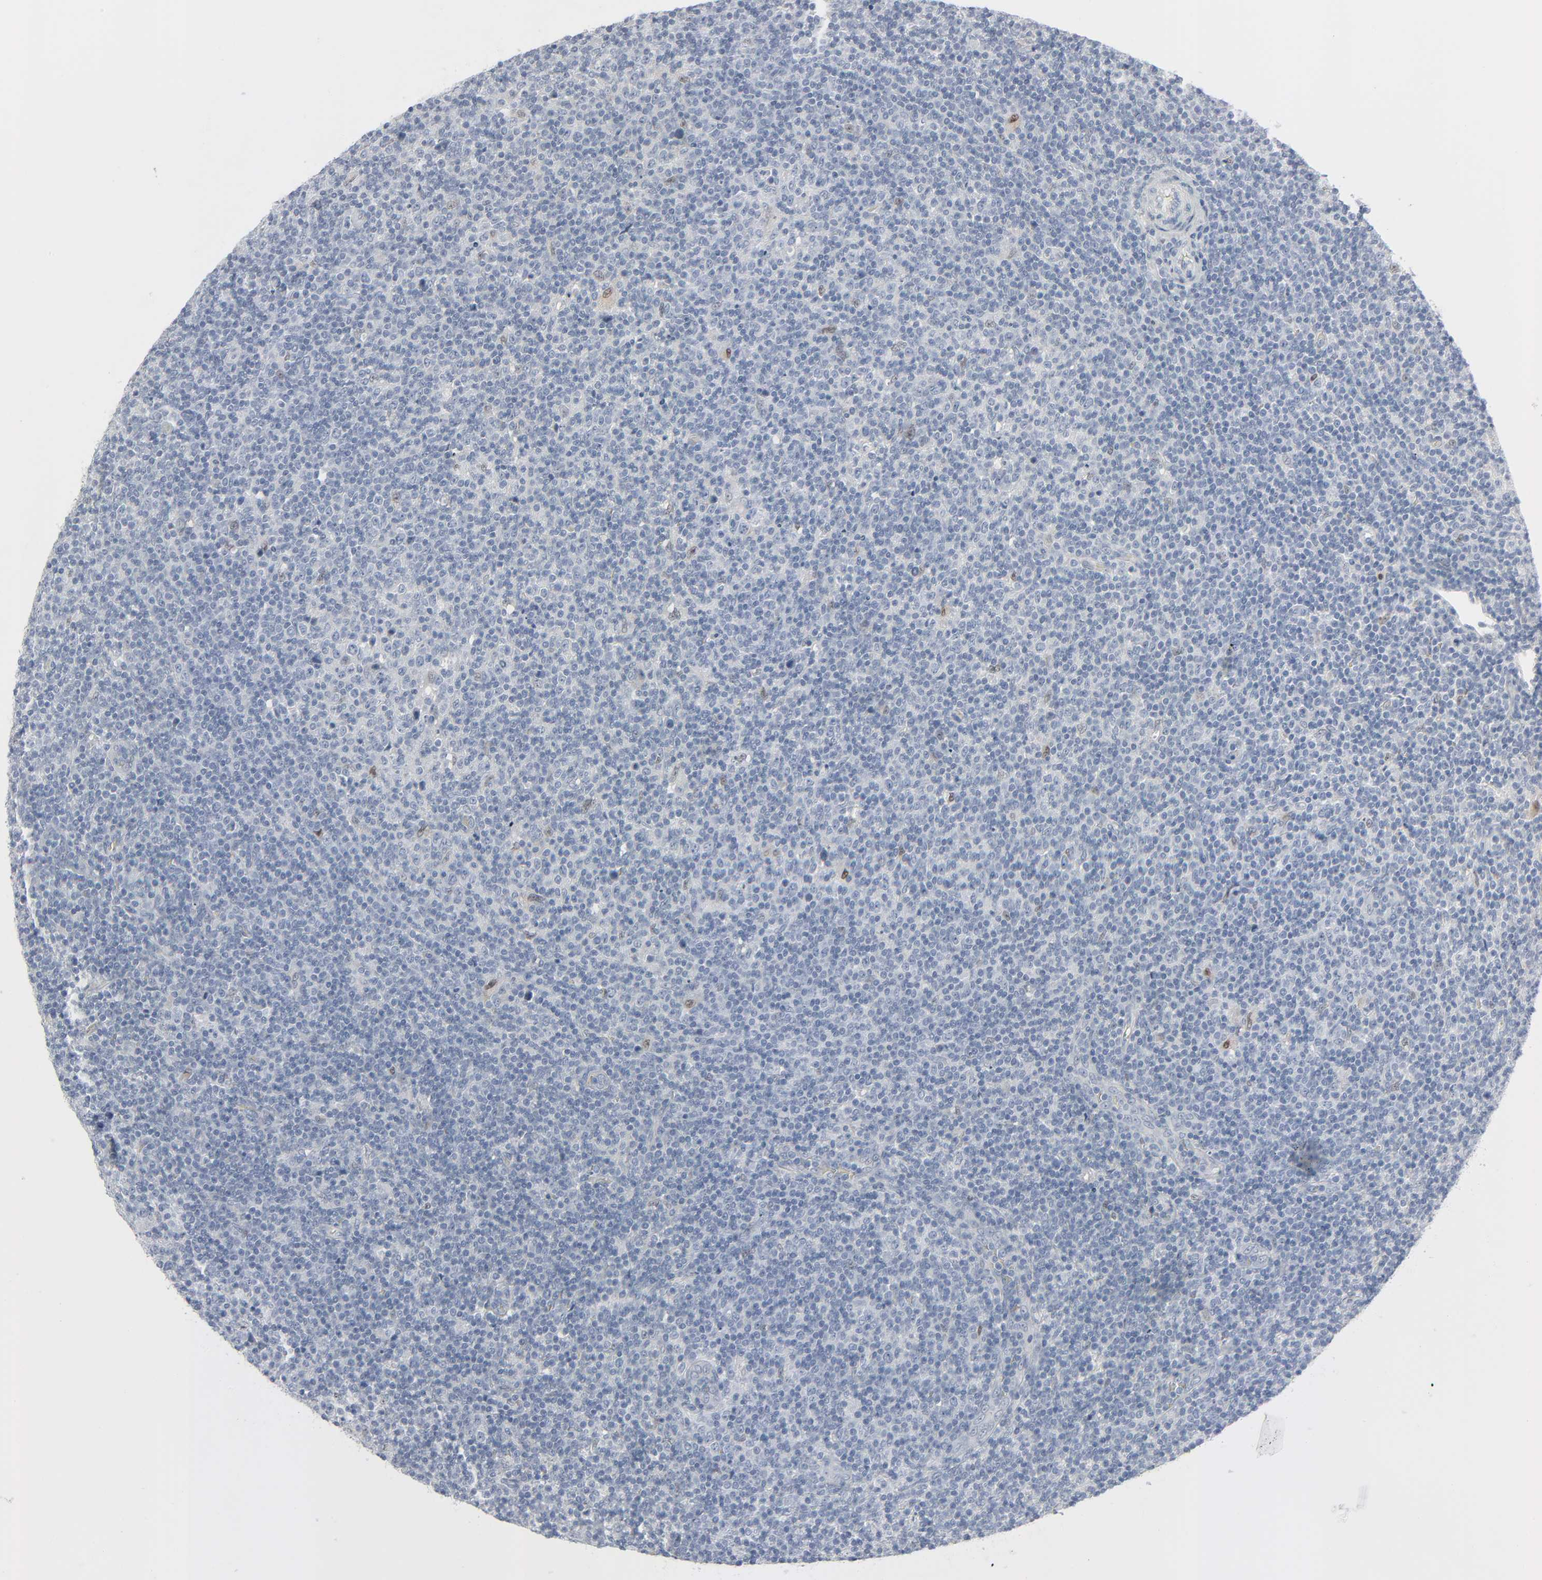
{"staining": {"intensity": "moderate", "quantity": "<25%", "location": "nuclear"}, "tissue": "lymphoma", "cell_type": "Tumor cells", "image_type": "cancer", "snomed": [{"axis": "morphology", "description": "Malignant lymphoma, non-Hodgkin's type, Low grade"}, {"axis": "topography", "description": "Lymph node"}], "caption": "Lymphoma was stained to show a protein in brown. There is low levels of moderate nuclear positivity in about <25% of tumor cells.", "gene": "MITF", "patient": {"sex": "male", "age": 70}}